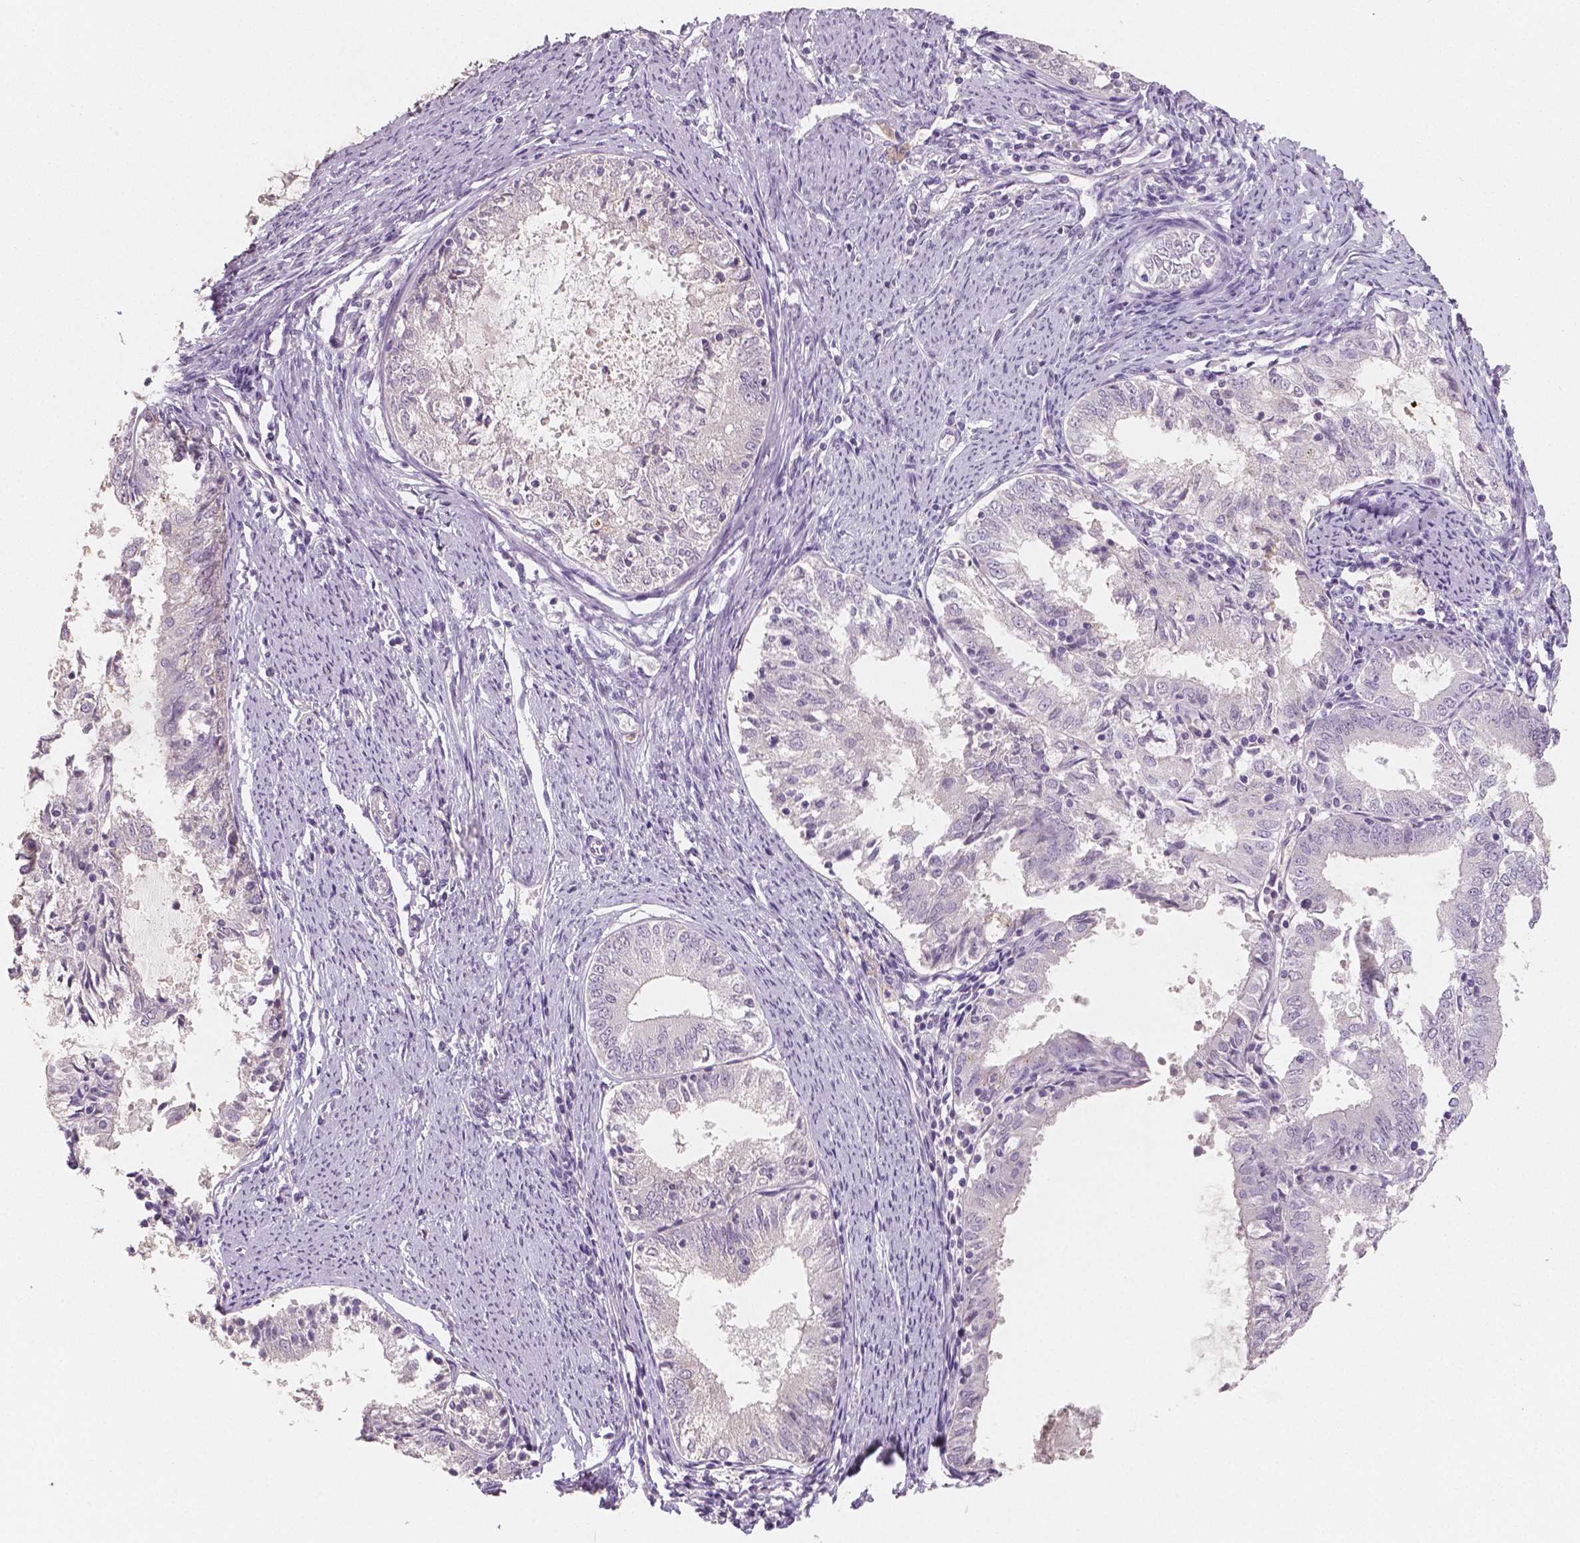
{"staining": {"intensity": "negative", "quantity": "none", "location": "none"}, "tissue": "endometrial cancer", "cell_type": "Tumor cells", "image_type": "cancer", "snomed": [{"axis": "morphology", "description": "Adenocarcinoma, NOS"}, {"axis": "topography", "description": "Endometrium"}], "caption": "Immunohistochemistry (IHC) of human endometrial adenocarcinoma displays no positivity in tumor cells.", "gene": "APOA4", "patient": {"sex": "female", "age": 57}}